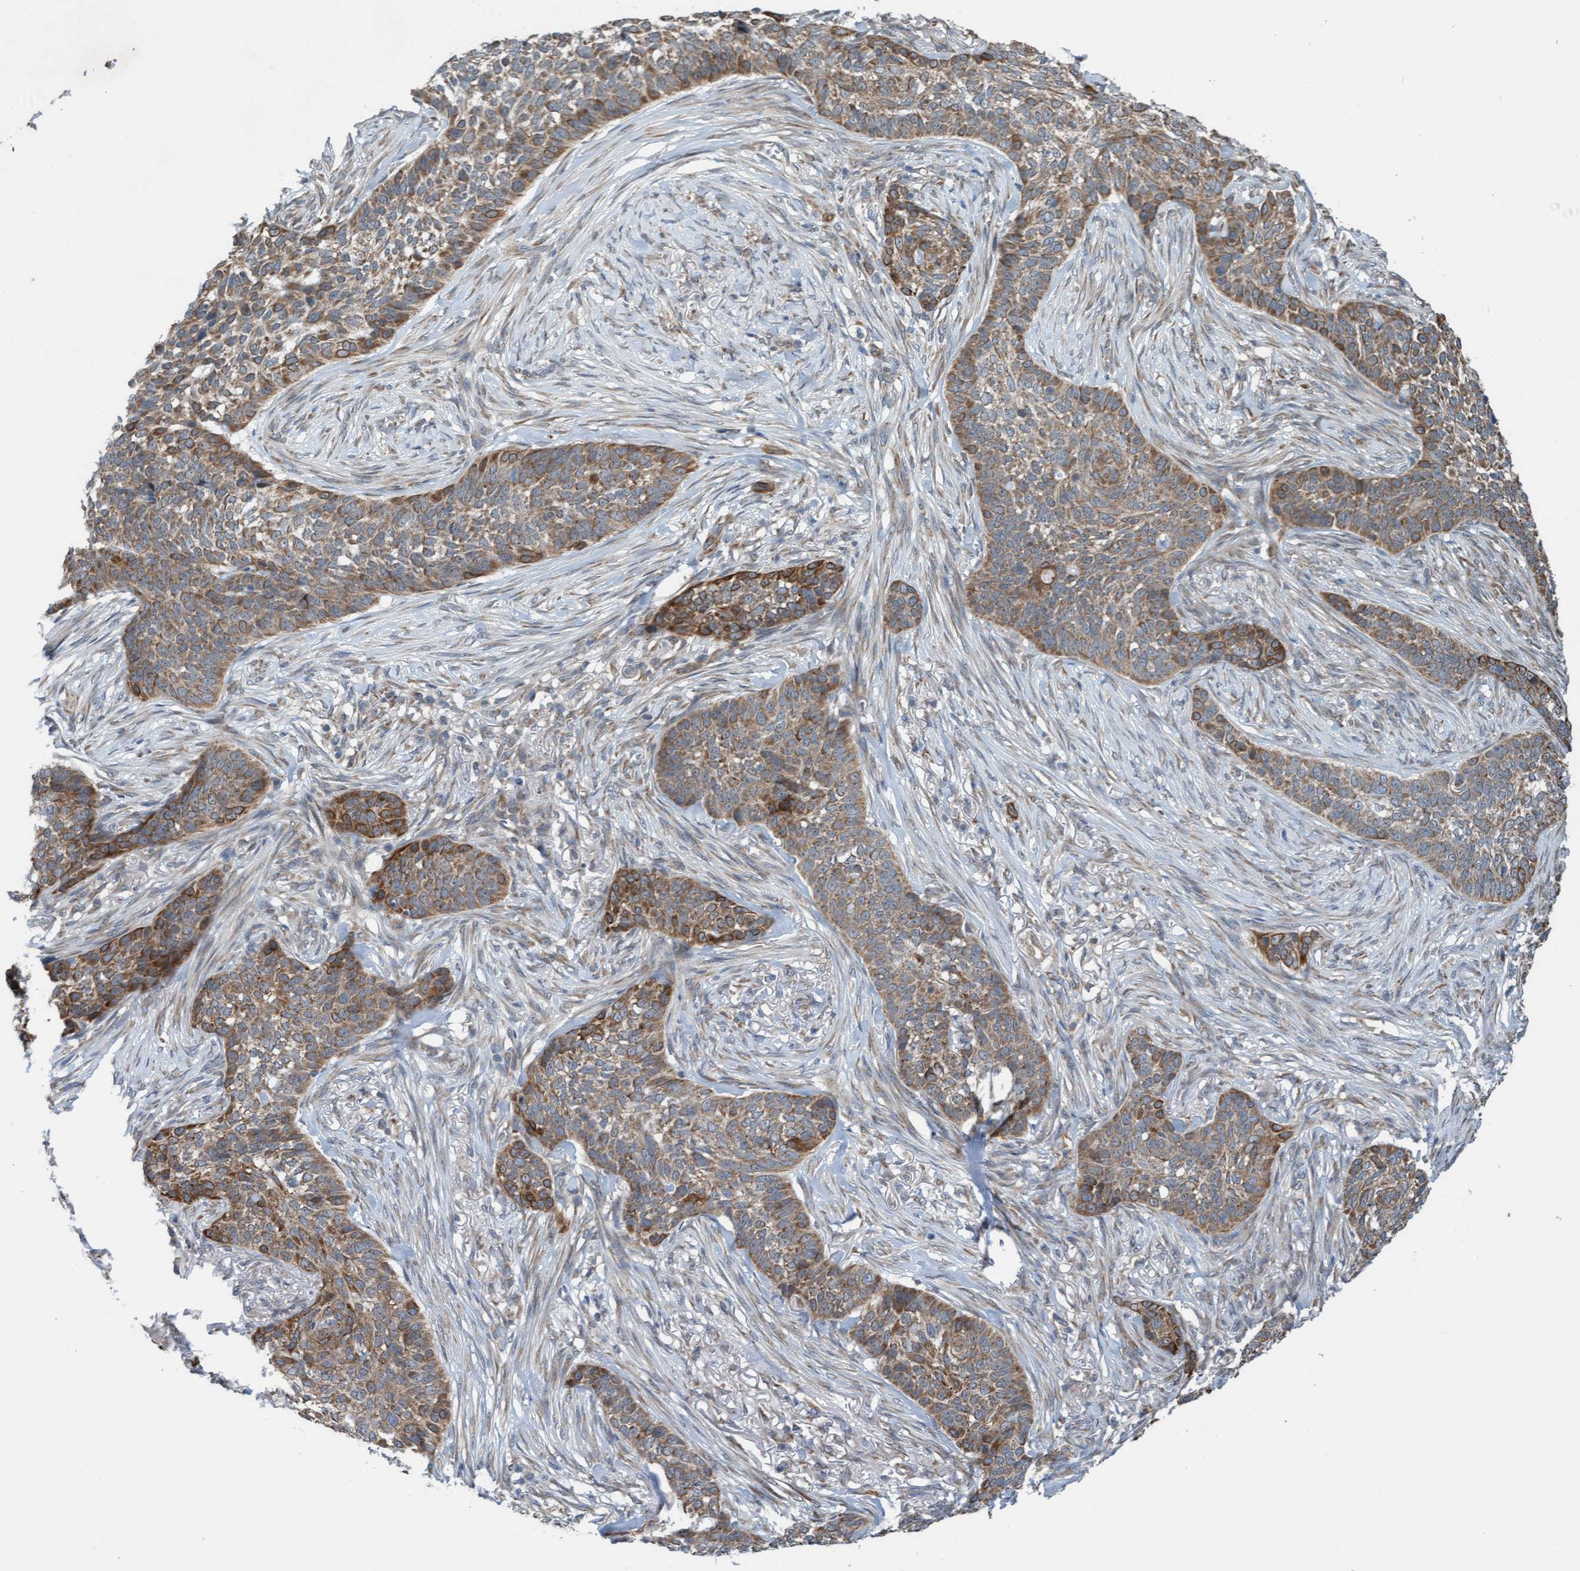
{"staining": {"intensity": "moderate", "quantity": ">75%", "location": "cytoplasmic/membranous"}, "tissue": "skin cancer", "cell_type": "Tumor cells", "image_type": "cancer", "snomed": [{"axis": "morphology", "description": "Basal cell carcinoma"}, {"axis": "topography", "description": "Skin"}], "caption": "Human skin cancer (basal cell carcinoma) stained with a brown dye reveals moderate cytoplasmic/membranous positive positivity in about >75% of tumor cells.", "gene": "ZNF566", "patient": {"sex": "male", "age": 85}}